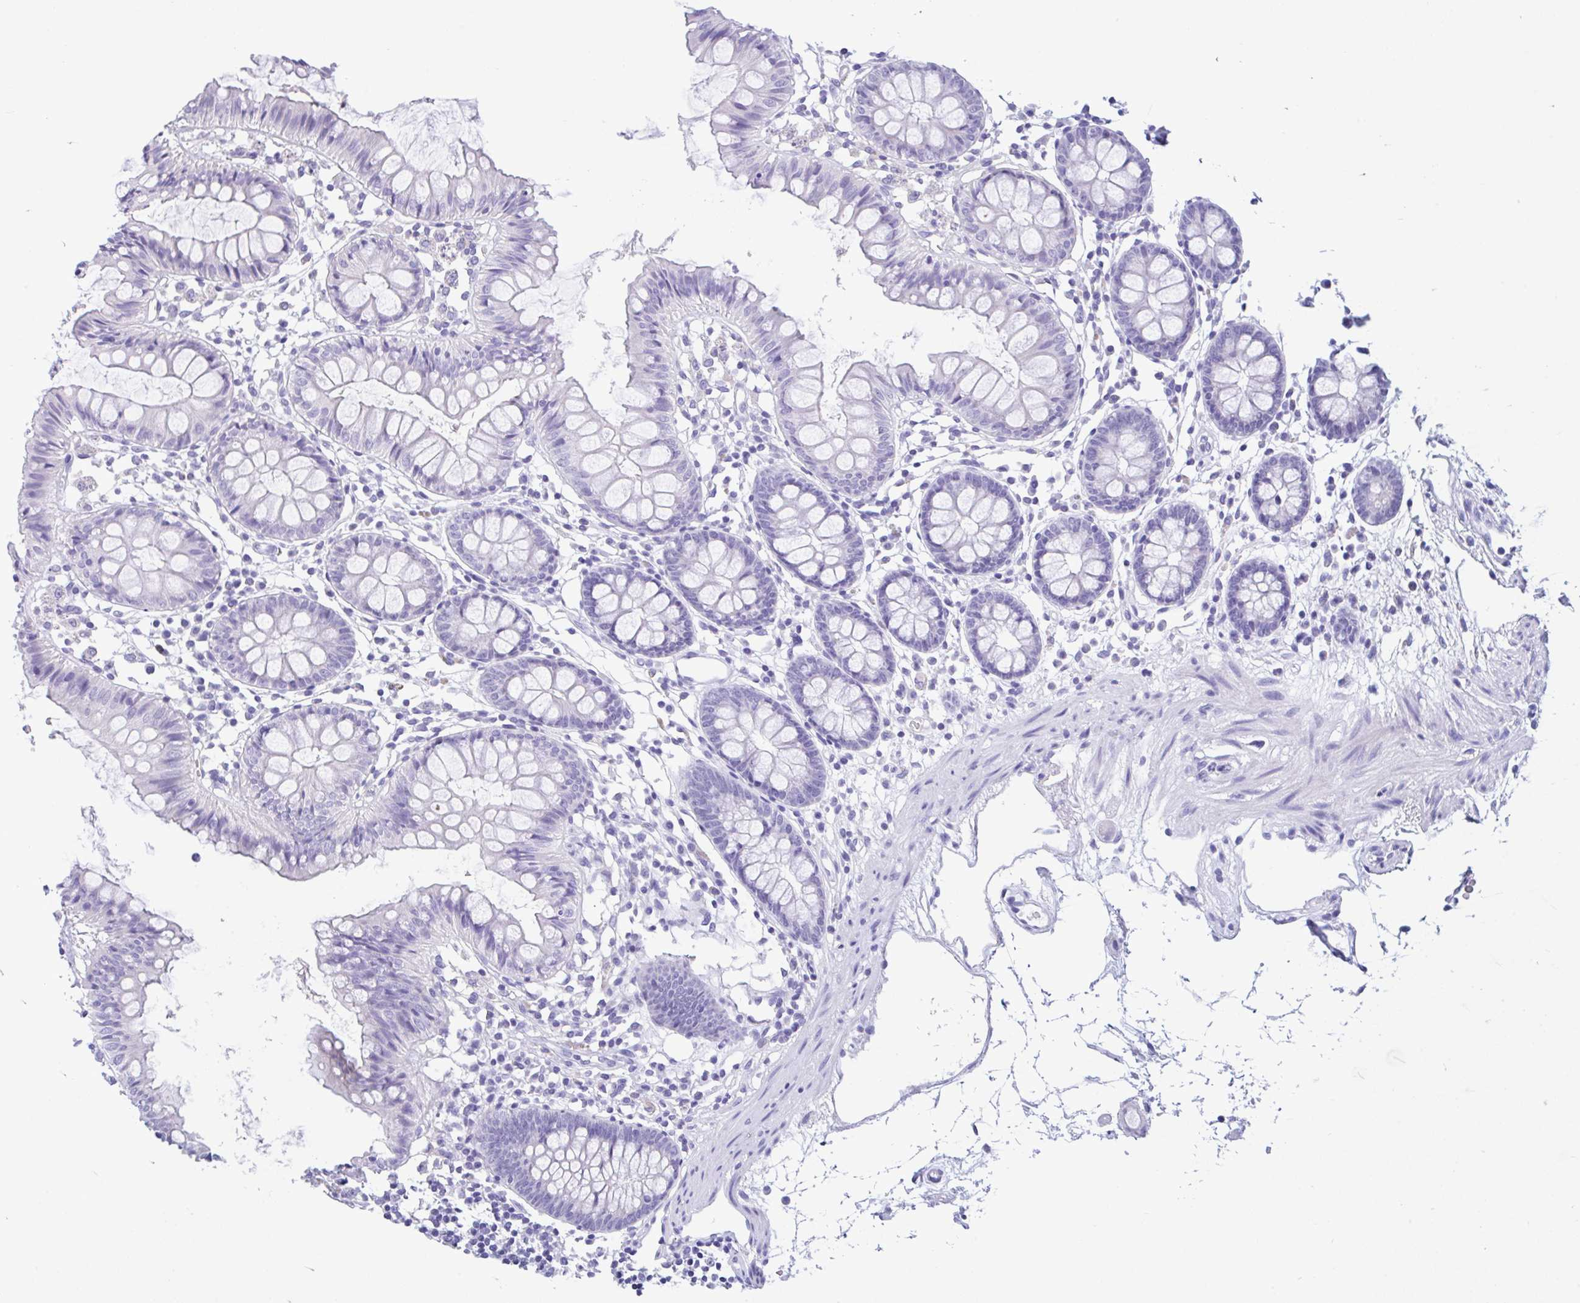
{"staining": {"intensity": "negative", "quantity": "none", "location": "none"}, "tissue": "colon", "cell_type": "Endothelial cells", "image_type": "normal", "snomed": [{"axis": "morphology", "description": "Normal tissue, NOS"}, {"axis": "topography", "description": "Colon"}], "caption": "IHC image of benign colon: human colon stained with DAB reveals no significant protein positivity in endothelial cells. (Immunohistochemistry, brightfield microscopy, high magnification).", "gene": "ZNF319", "patient": {"sex": "female", "age": 84}}